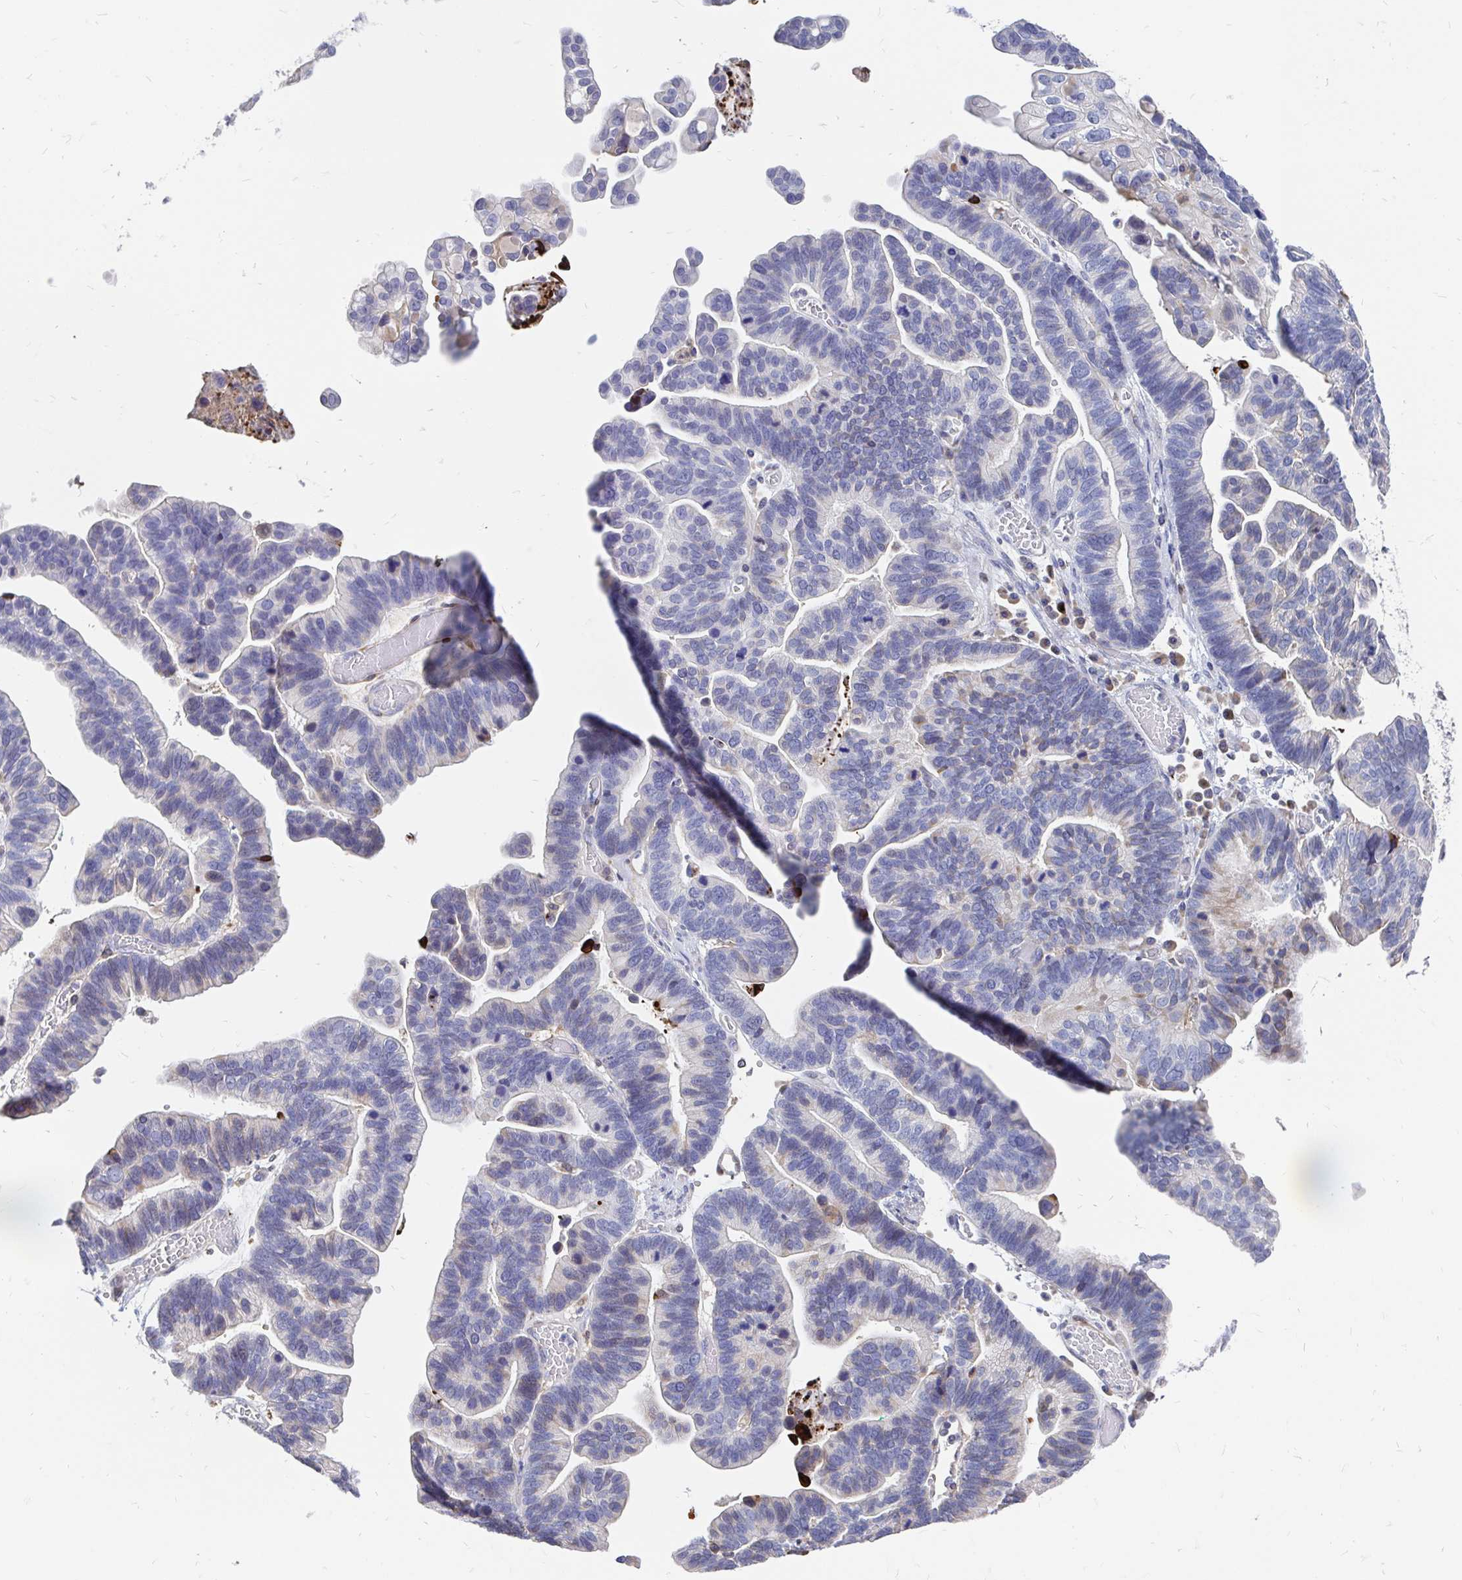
{"staining": {"intensity": "negative", "quantity": "none", "location": "none"}, "tissue": "ovarian cancer", "cell_type": "Tumor cells", "image_type": "cancer", "snomed": [{"axis": "morphology", "description": "Cystadenocarcinoma, serous, NOS"}, {"axis": "topography", "description": "Ovary"}], "caption": "Protein analysis of ovarian serous cystadenocarcinoma demonstrates no significant positivity in tumor cells.", "gene": "CDKL1", "patient": {"sex": "female", "age": 56}}